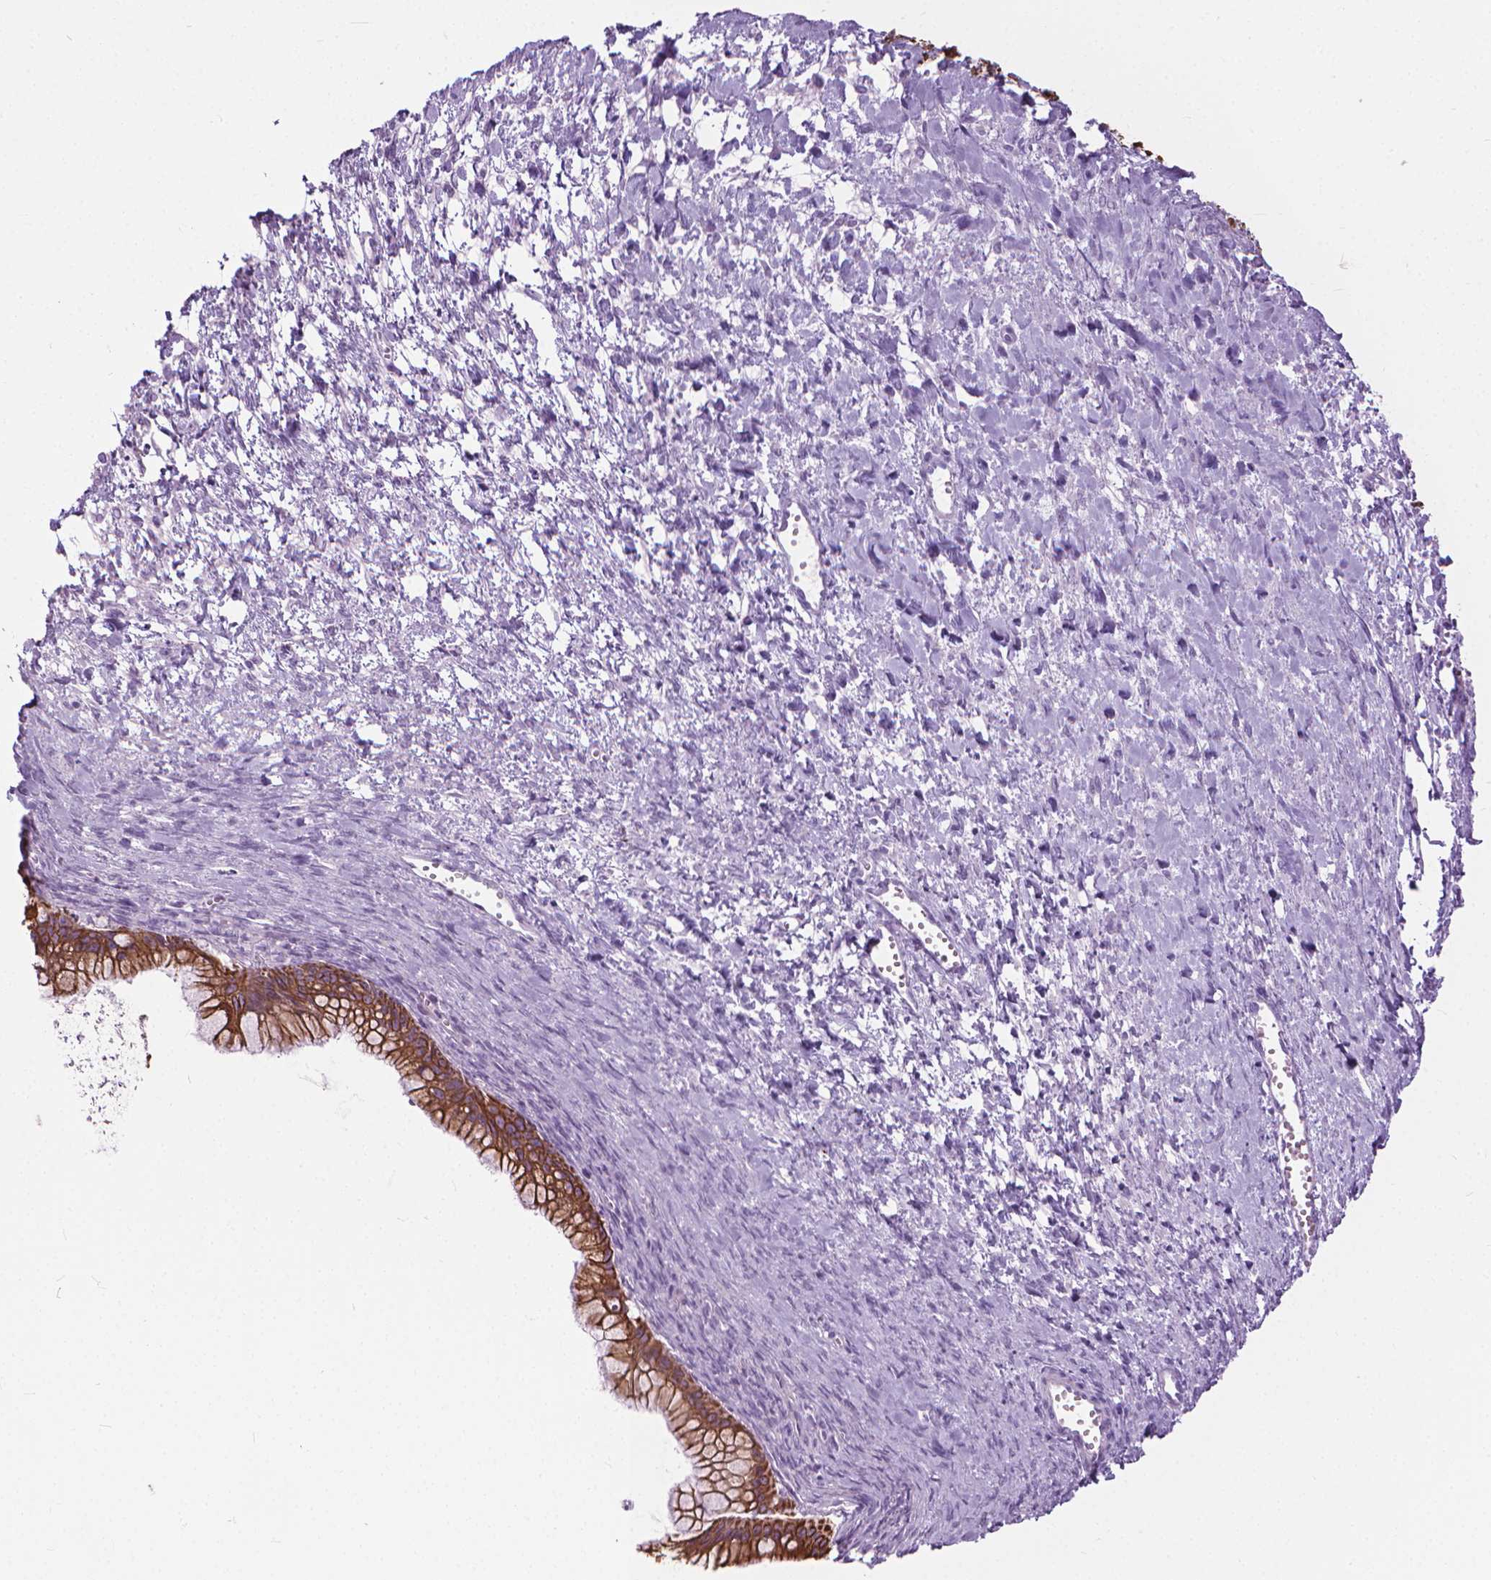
{"staining": {"intensity": "strong", "quantity": ">75%", "location": "cytoplasmic/membranous"}, "tissue": "ovarian cancer", "cell_type": "Tumor cells", "image_type": "cancer", "snomed": [{"axis": "morphology", "description": "Cystadenocarcinoma, mucinous, NOS"}, {"axis": "topography", "description": "Ovary"}], "caption": "A photomicrograph showing strong cytoplasmic/membranous expression in about >75% of tumor cells in ovarian cancer (mucinous cystadenocarcinoma), as visualized by brown immunohistochemical staining.", "gene": "HTR2B", "patient": {"sex": "female", "age": 41}}